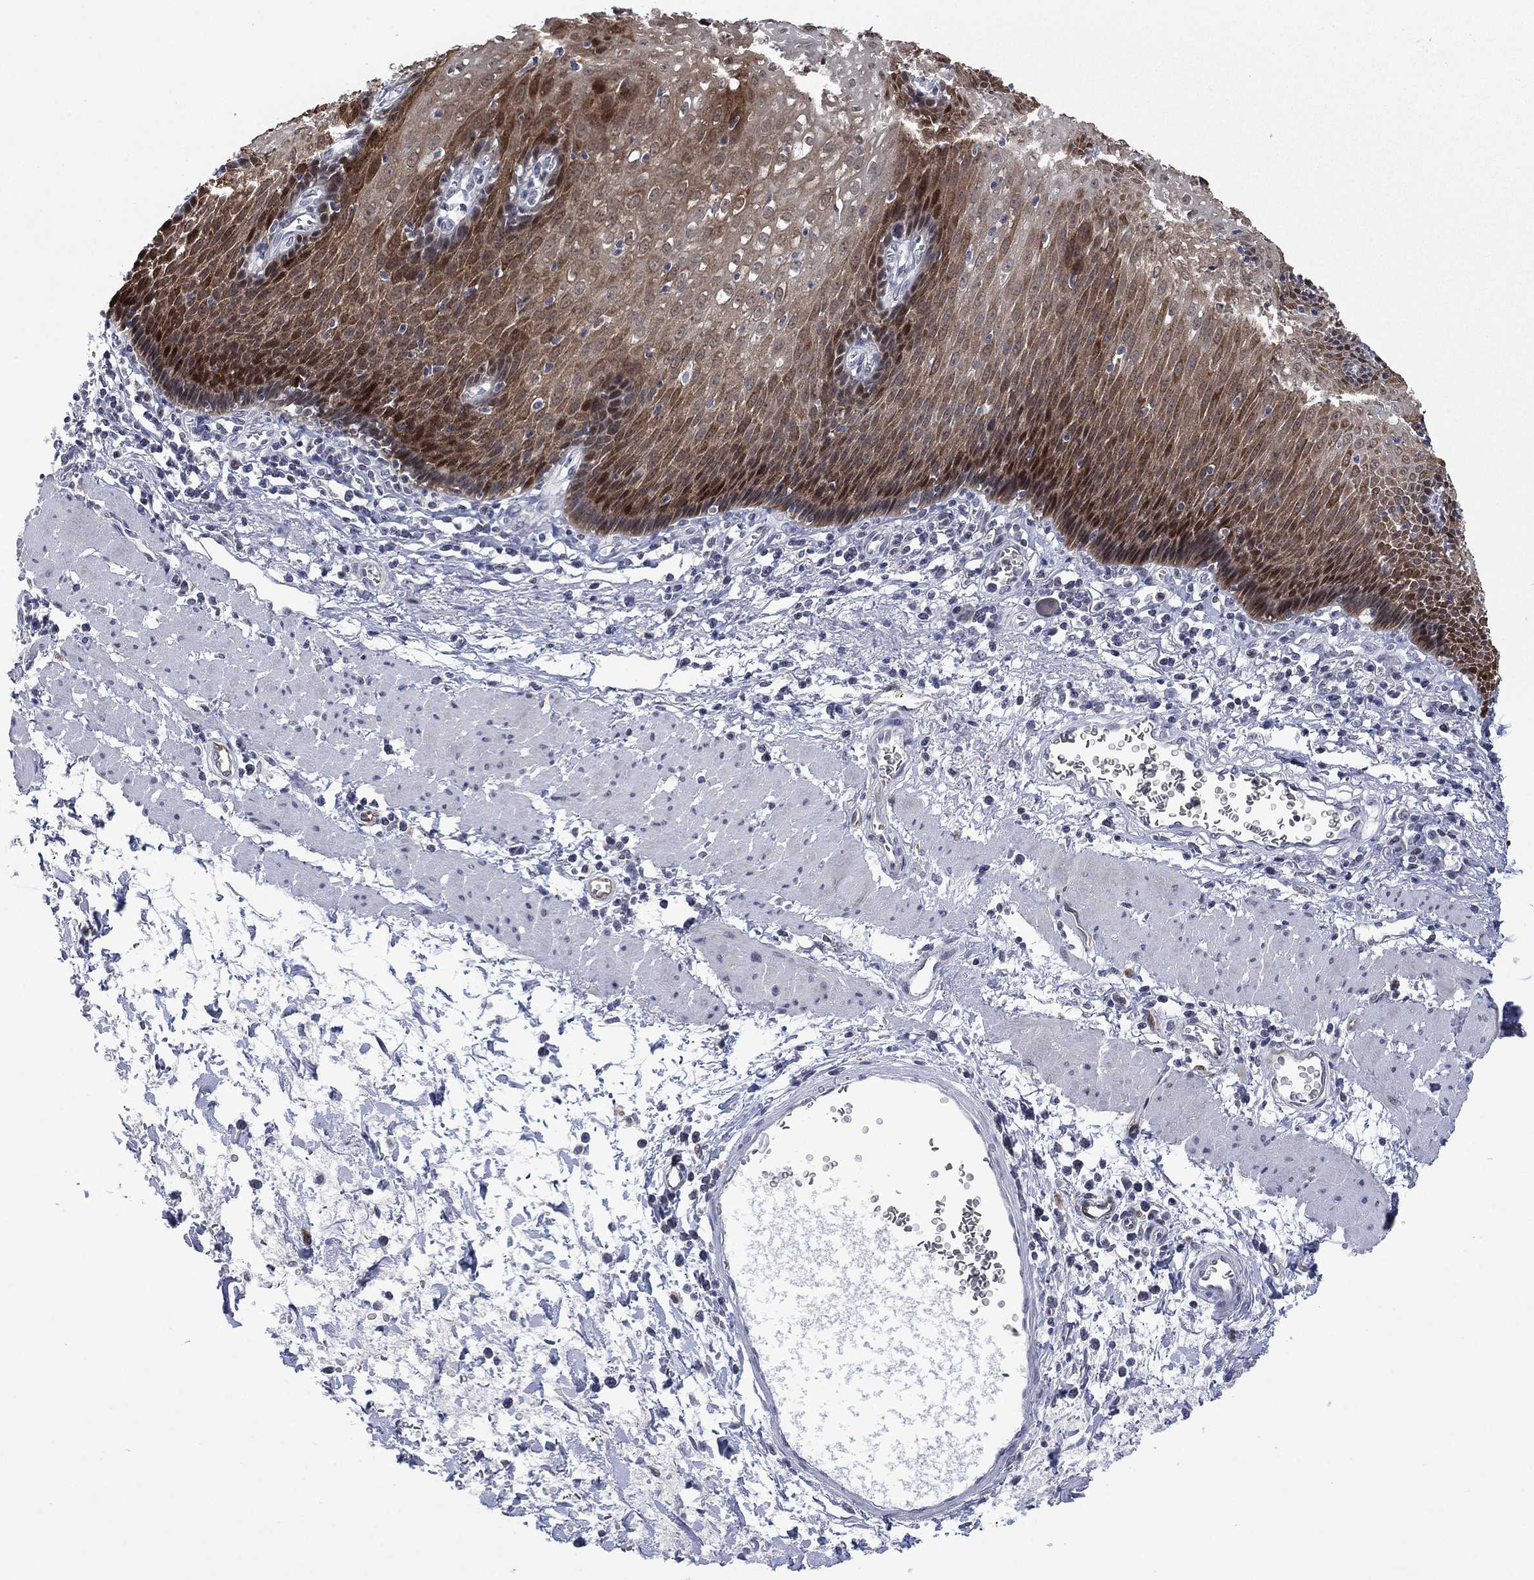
{"staining": {"intensity": "moderate", "quantity": "25%-75%", "location": "cytoplasmic/membranous"}, "tissue": "esophagus", "cell_type": "Squamous epithelial cells", "image_type": "normal", "snomed": [{"axis": "morphology", "description": "Normal tissue, NOS"}, {"axis": "topography", "description": "Esophagus"}], "caption": "Immunohistochemistry photomicrograph of unremarkable human esophagus stained for a protein (brown), which exhibits medium levels of moderate cytoplasmic/membranous positivity in approximately 25%-75% of squamous epithelial cells.", "gene": "AGL", "patient": {"sex": "male", "age": 57}}